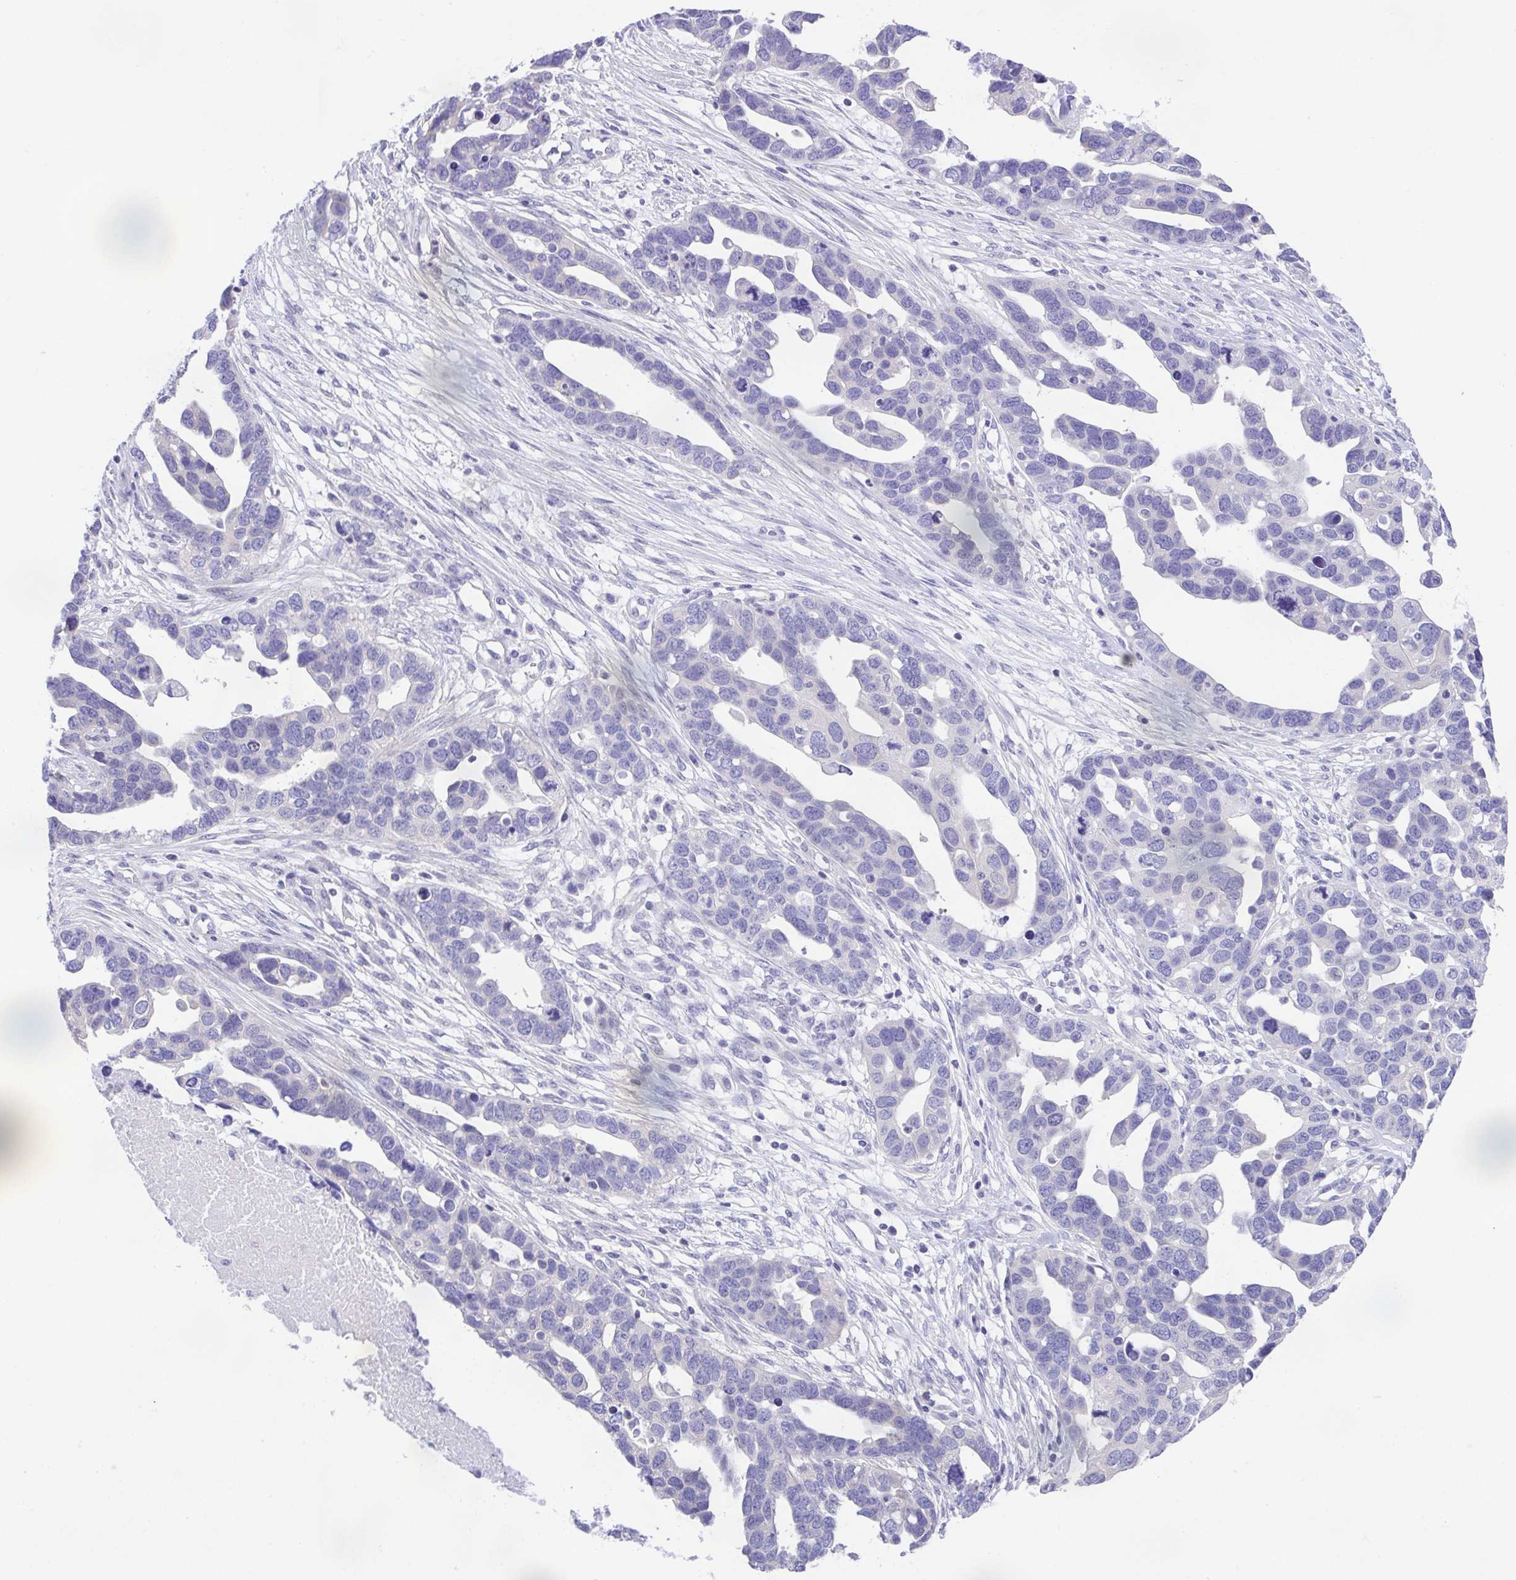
{"staining": {"intensity": "negative", "quantity": "none", "location": "none"}, "tissue": "ovarian cancer", "cell_type": "Tumor cells", "image_type": "cancer", "snomed": [{"axis": "morphology", "description": "Cystadenocarcinoma, serous, NOS"}, {"axis": "topography", "description": "Ovary"}], "caption": "Ovarian cancer was stained to show a protein in brown. There is no significant staining in tumor cells. (Brightfield microscopy of DAB immunohistochemistry (IHC) at high magnification).", "gene": "LUZP4", "patient": {"sex": "female", "age": 54}}